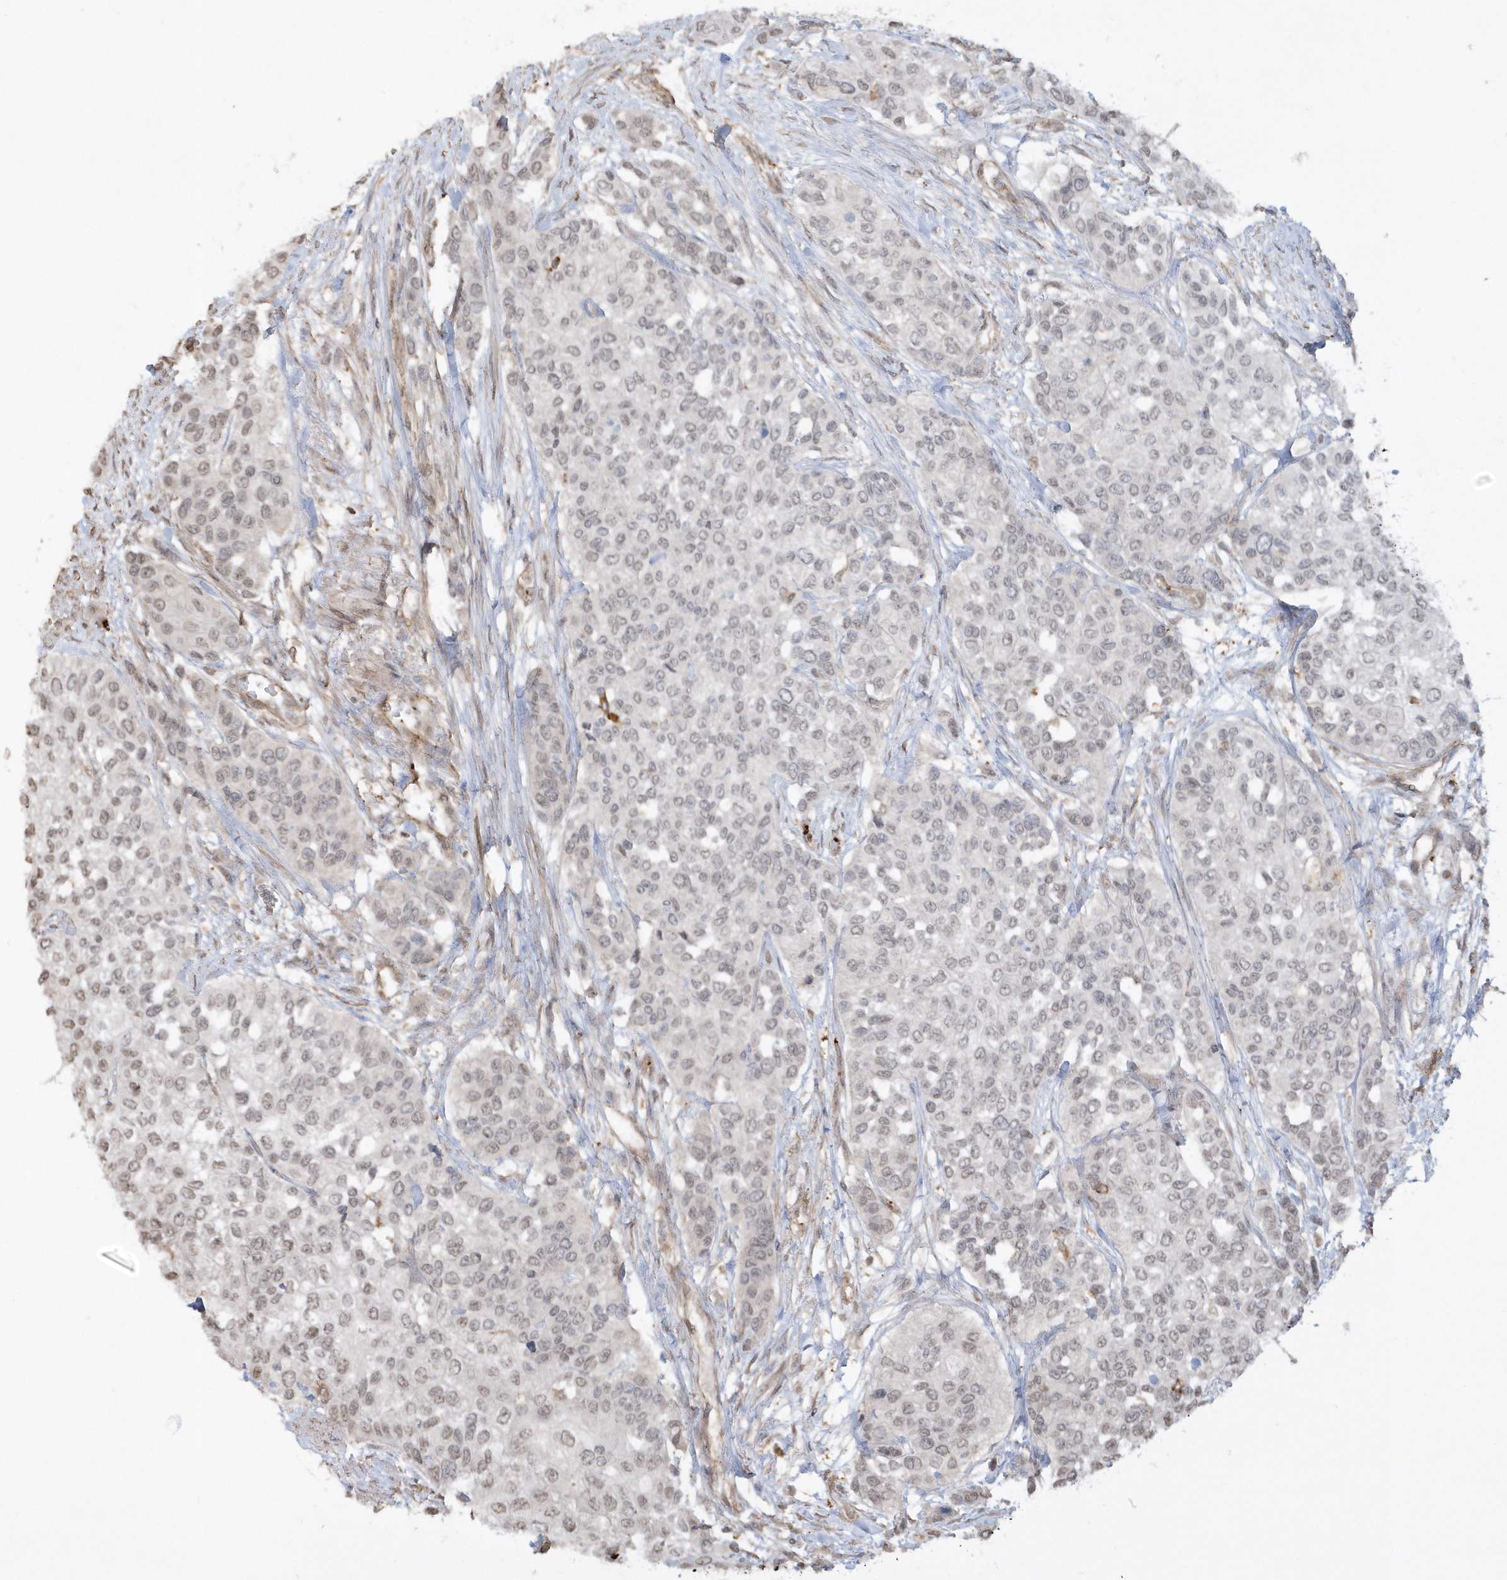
{"staining": {"intensity": "weak", "quantity": "<25%", "location": "nuclear"}, "tissue": "urothelial cancer", "cell_type": "Tumor cells", "image_type": "cancer", "snomed": [{"axis": "morphology", "description": "Normal tissue, NOS"}, {"axis": "morphology", "description": "Urothelial carcinoma, High grade"}, {"axis": "topography", "description": "Vascular tissue"}, {"axis": "topography", "description": "Urinary bladder"}], "caption": "This image is of urothelial cancer stained with IHC to label a protein in brown with the nuclei are counter-stained blue. There is no staining in tumor cells.", "gene": "BSN", "patient": {"sex": "female", "age": 56}}